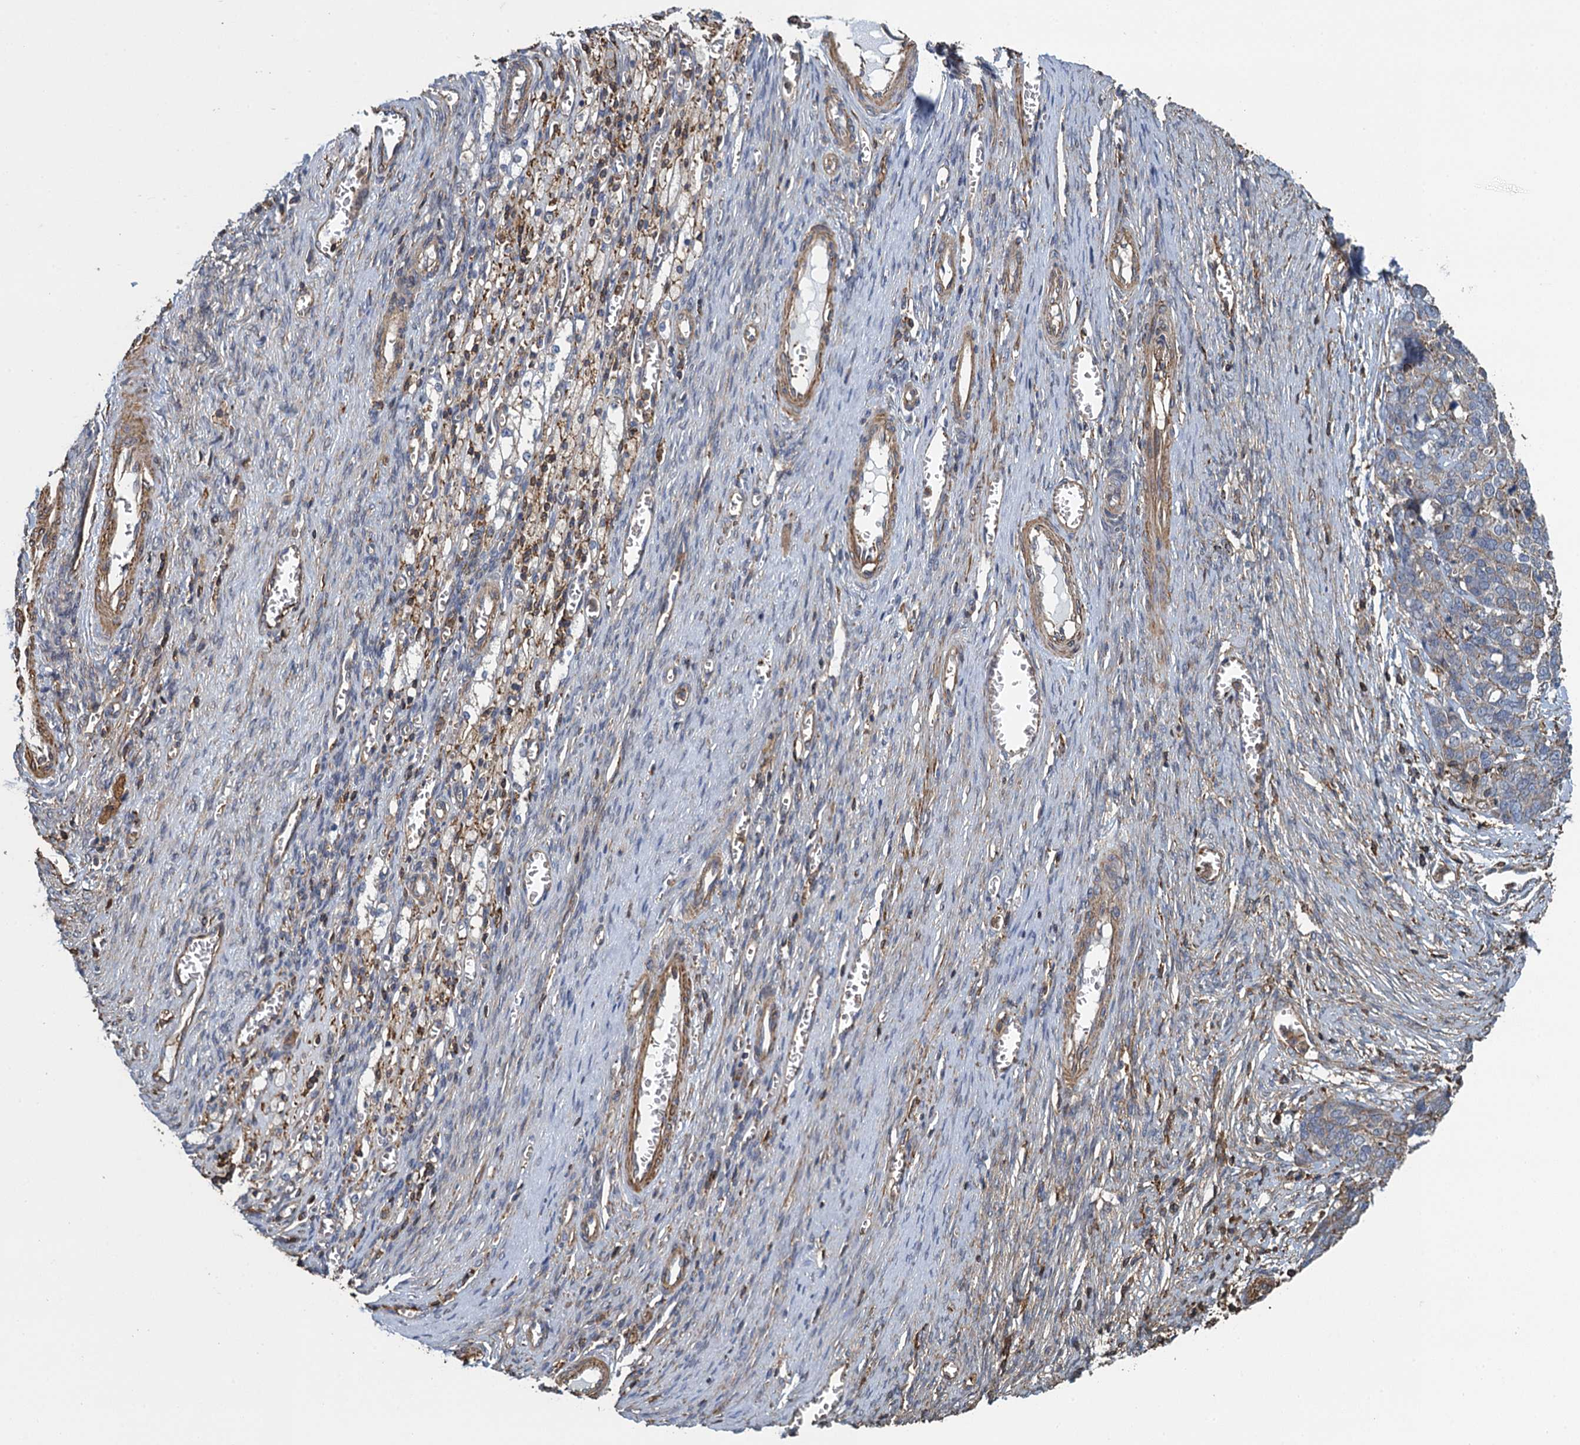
{"staining": {"intensity": "negative", "quantity": "none", "location": "none"}, "tissue": "ovarian cancer", "cell_type": "Tumor cells", "image_type": "cancer", "snomed": [{"axis": "morphology", "description": "Cystadenocarcinoma, serous, NOS"}, {"axis": "topography", "description": "Ovary"}], "caption": "DAB (3,3'-diaminobenzidine) immunohistochemical staining of human serous cystadenocarcinoma (ovarian) exhibits no significant expression in tumor cells.", "gene": "PROSER2", "patient": {"sex": "female", "age": 44}}